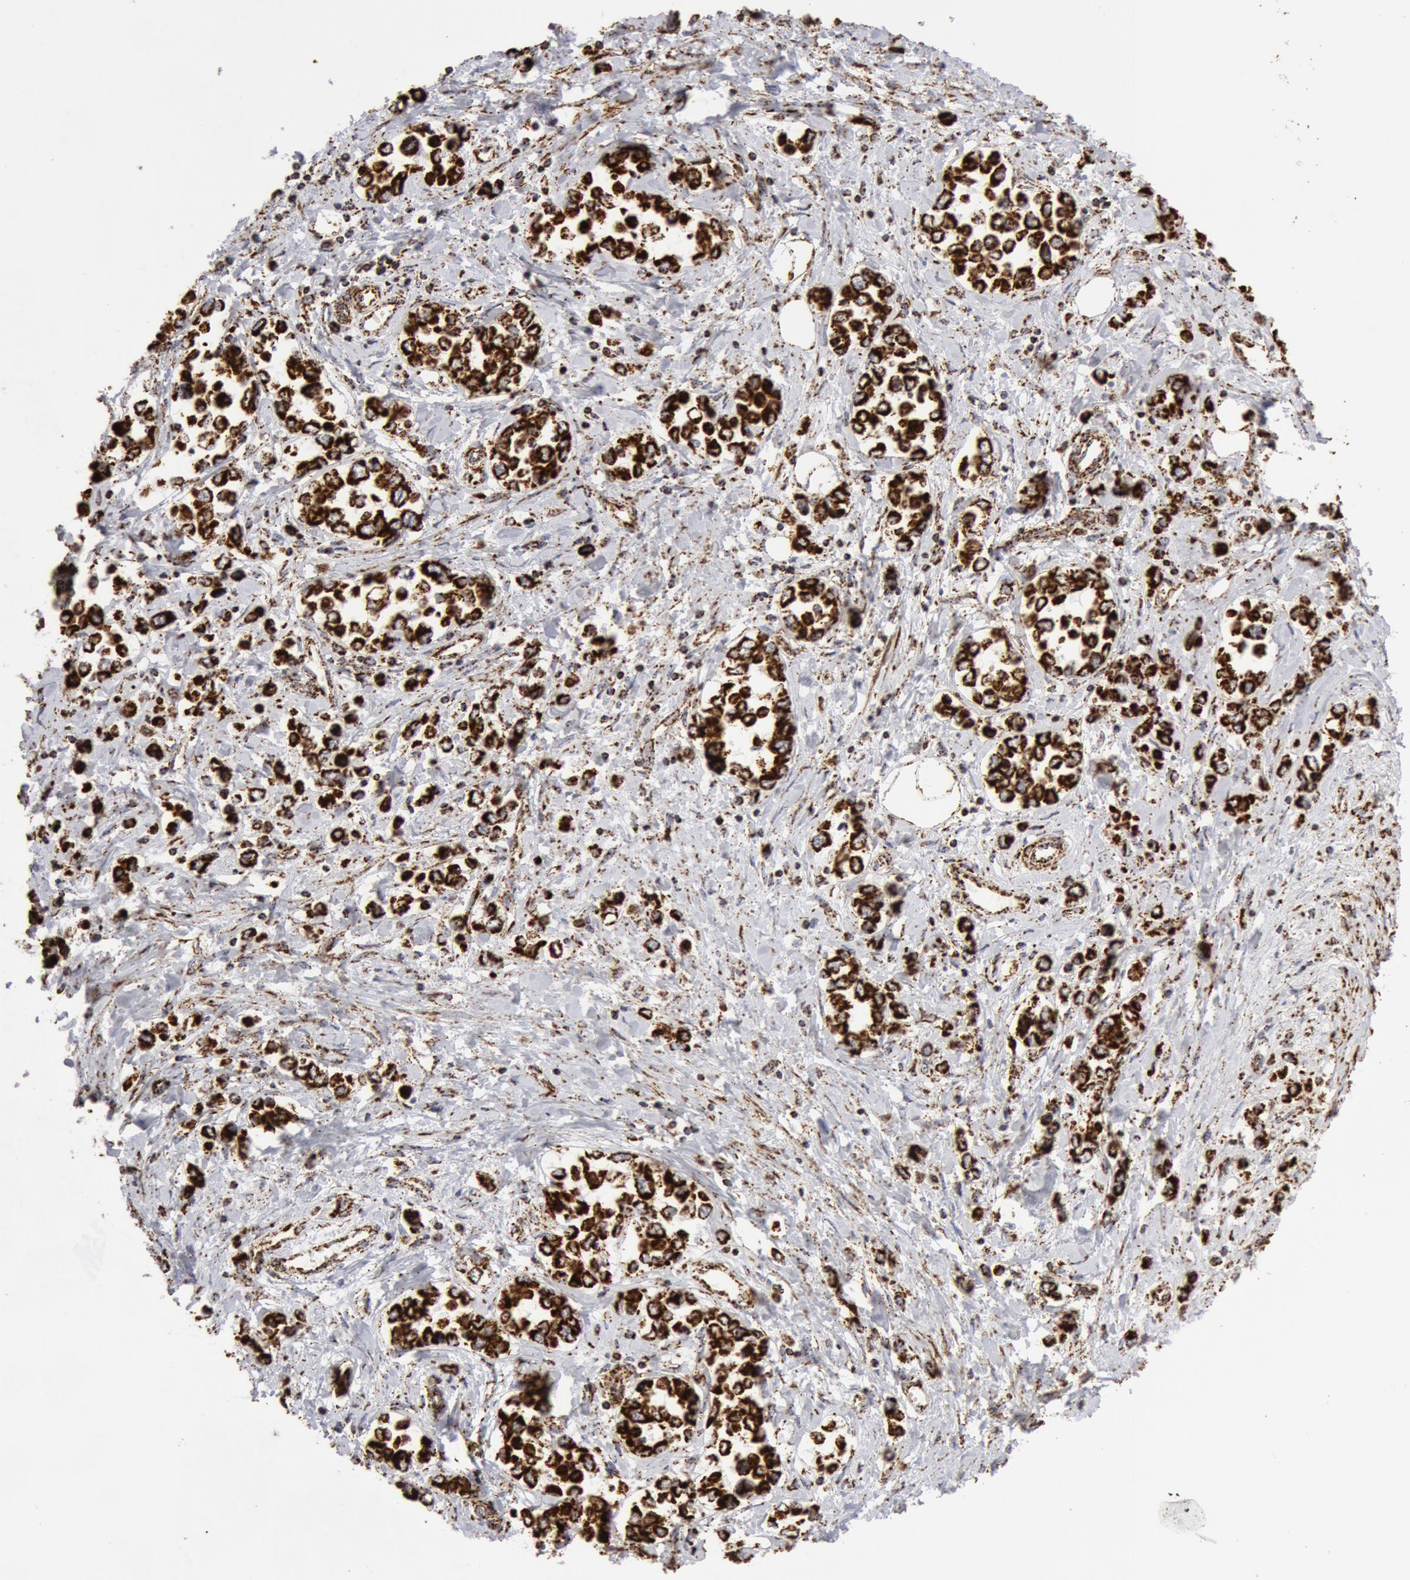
{"staining": {"intensity": "strong", "quantity": ">75%", "location": "cytoplasmic/membranous"}, "tissue": "stomach cancer", "cell_type": "Tumor cells", "image_type": "cancer", "snomed": [{"axis": "morphology", "description": "Adenocarcinoma, NOS"}, {"axis": "topography", "description": "Stomach, upper"}], "caption": "Strong cytoplasmic/membranous protein expression is identified in about >75% of tumor cells in adenocarcinoma (stomach).", "gene": "ATP5F1B", "patient": {"sex": "male", "age": 76}}